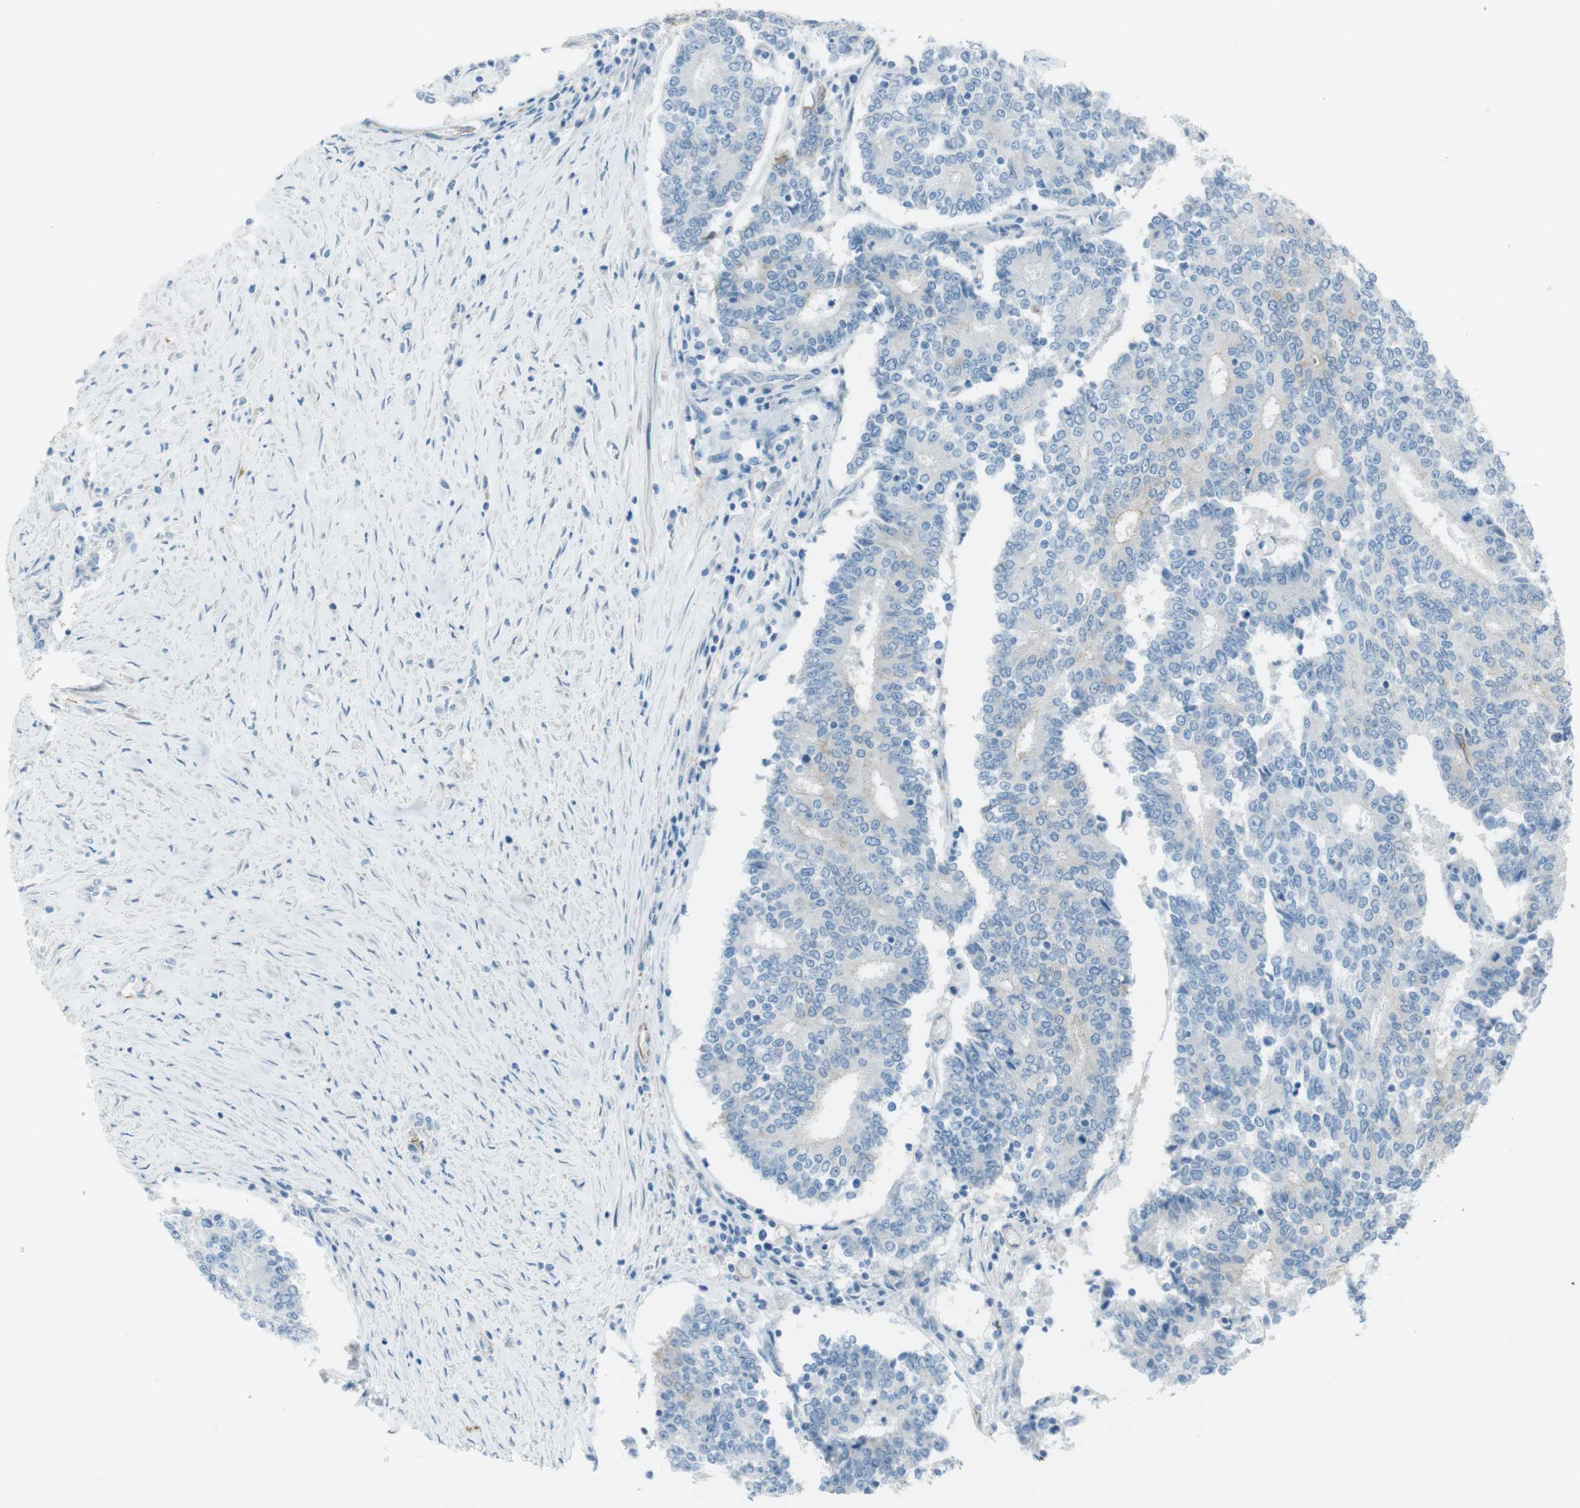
{"staining": {"intensity": "negative", "quantity": "none", "location": "none"}, "tissue": "prostate cancer", "cell_type": "Tumor cells", "image_type": "cancer", "snomed": [{"axis": "morphology", "description": "Normal tissue, NOS"}, {"axis": "morphology", "description": "Adenocarcinoma, High grade"}, {"axis": "topography", "description": "Prostate"}, {"axis": "topography", "description": "Seminal veicle"}], "caption": "An immunohistochemistry image of high-grade adenocarcinoma (prostate) is shown. There is no staining in tumor cells of high-grade adenocarcinoma (prostate).", "gene": "TUBB2A", "patient": {"sex": "male", "age": 55}}